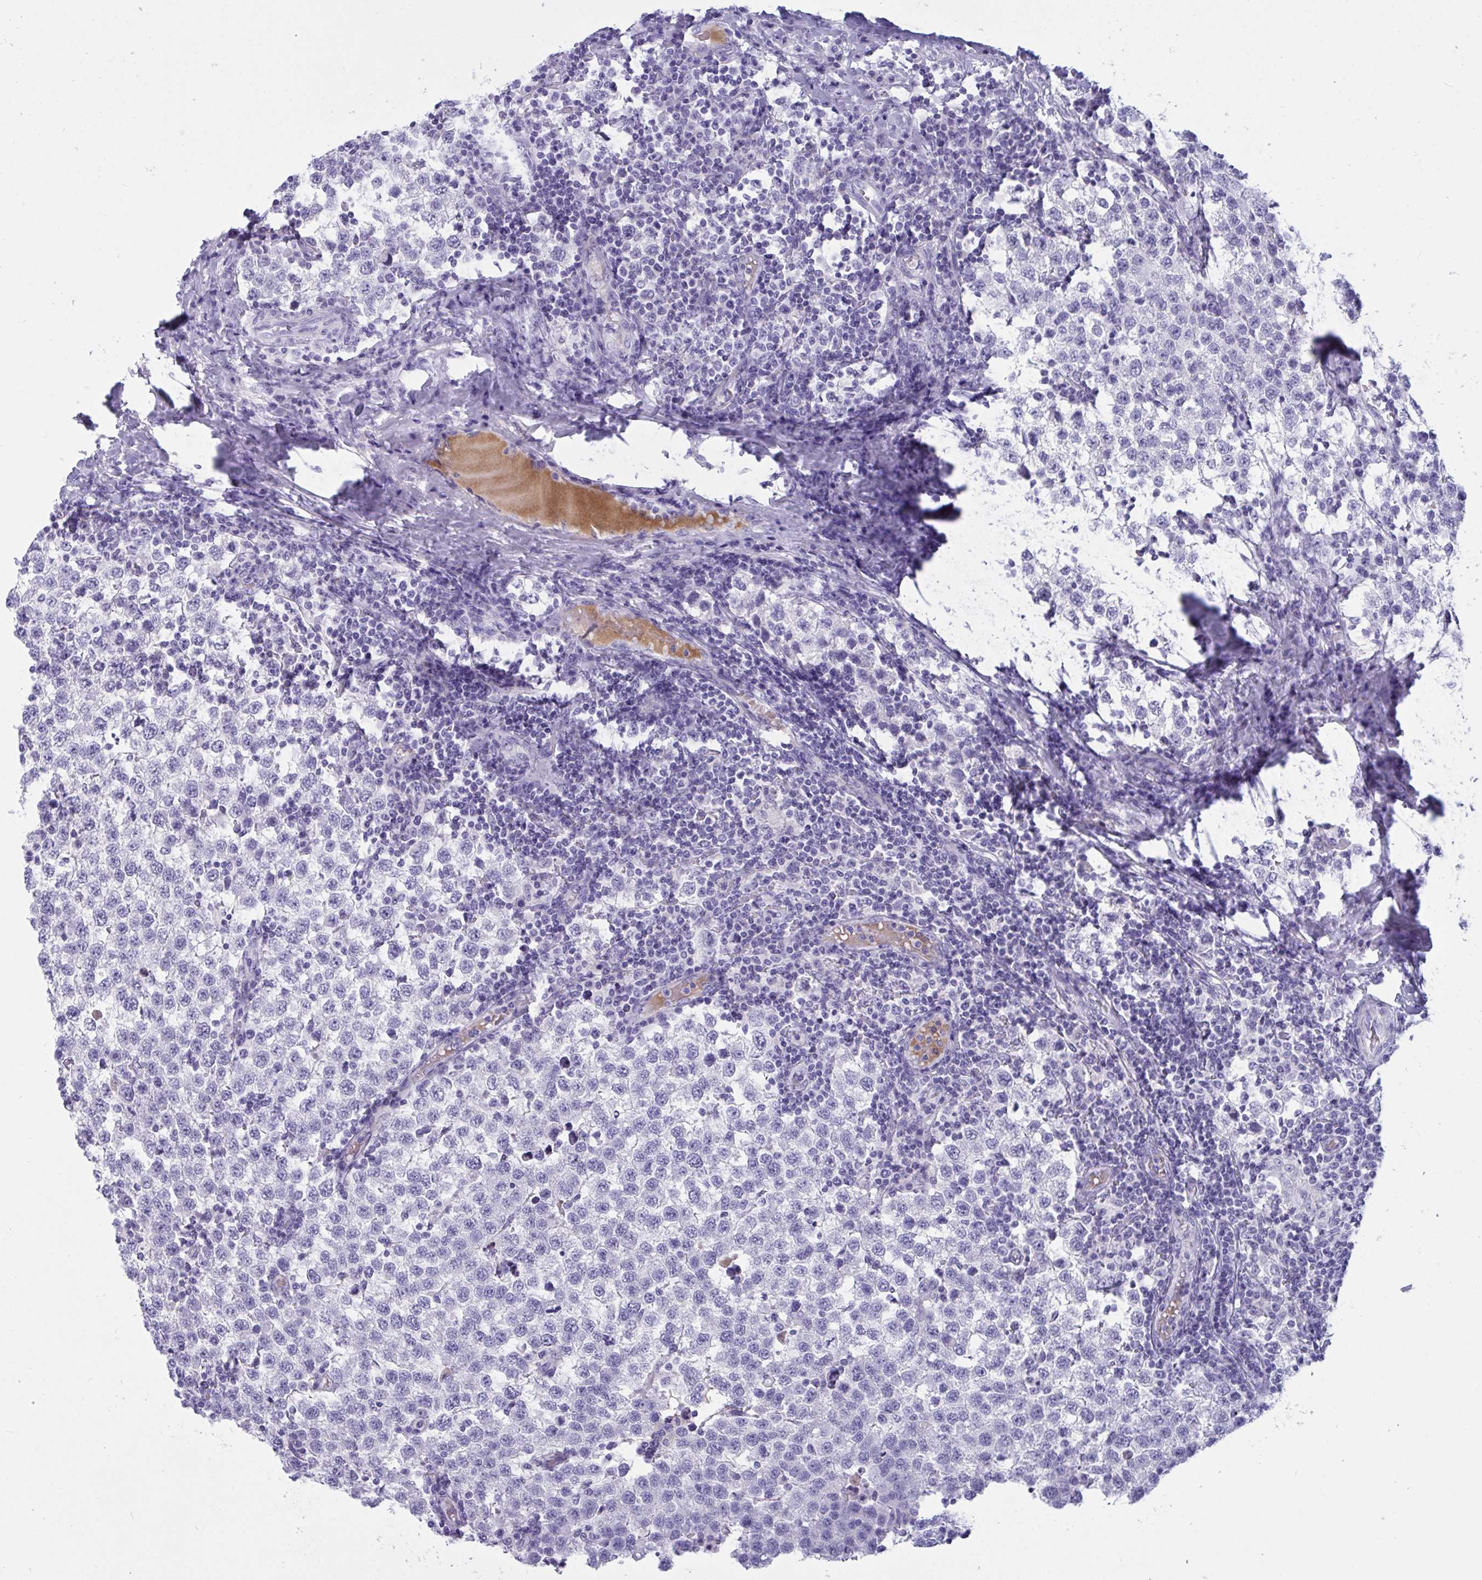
{"staining": {"intensity": "negative", "quantity": "none", "location": "none"}, "tissue": "testis cancer", "cell_type": "Tumor cells", "image_type": "cancer", "snomed": [{"axis": "morphology", "description": "Seminoma, NOS"}, {"axis": "topography", "description": "Testis"}], "caption": "Immunohistochemical staining of human testis seminoma shows no significant positivity in tumor cells.", "gene": "OXLD1", "patient": {"sex": "male", "age": 34}}